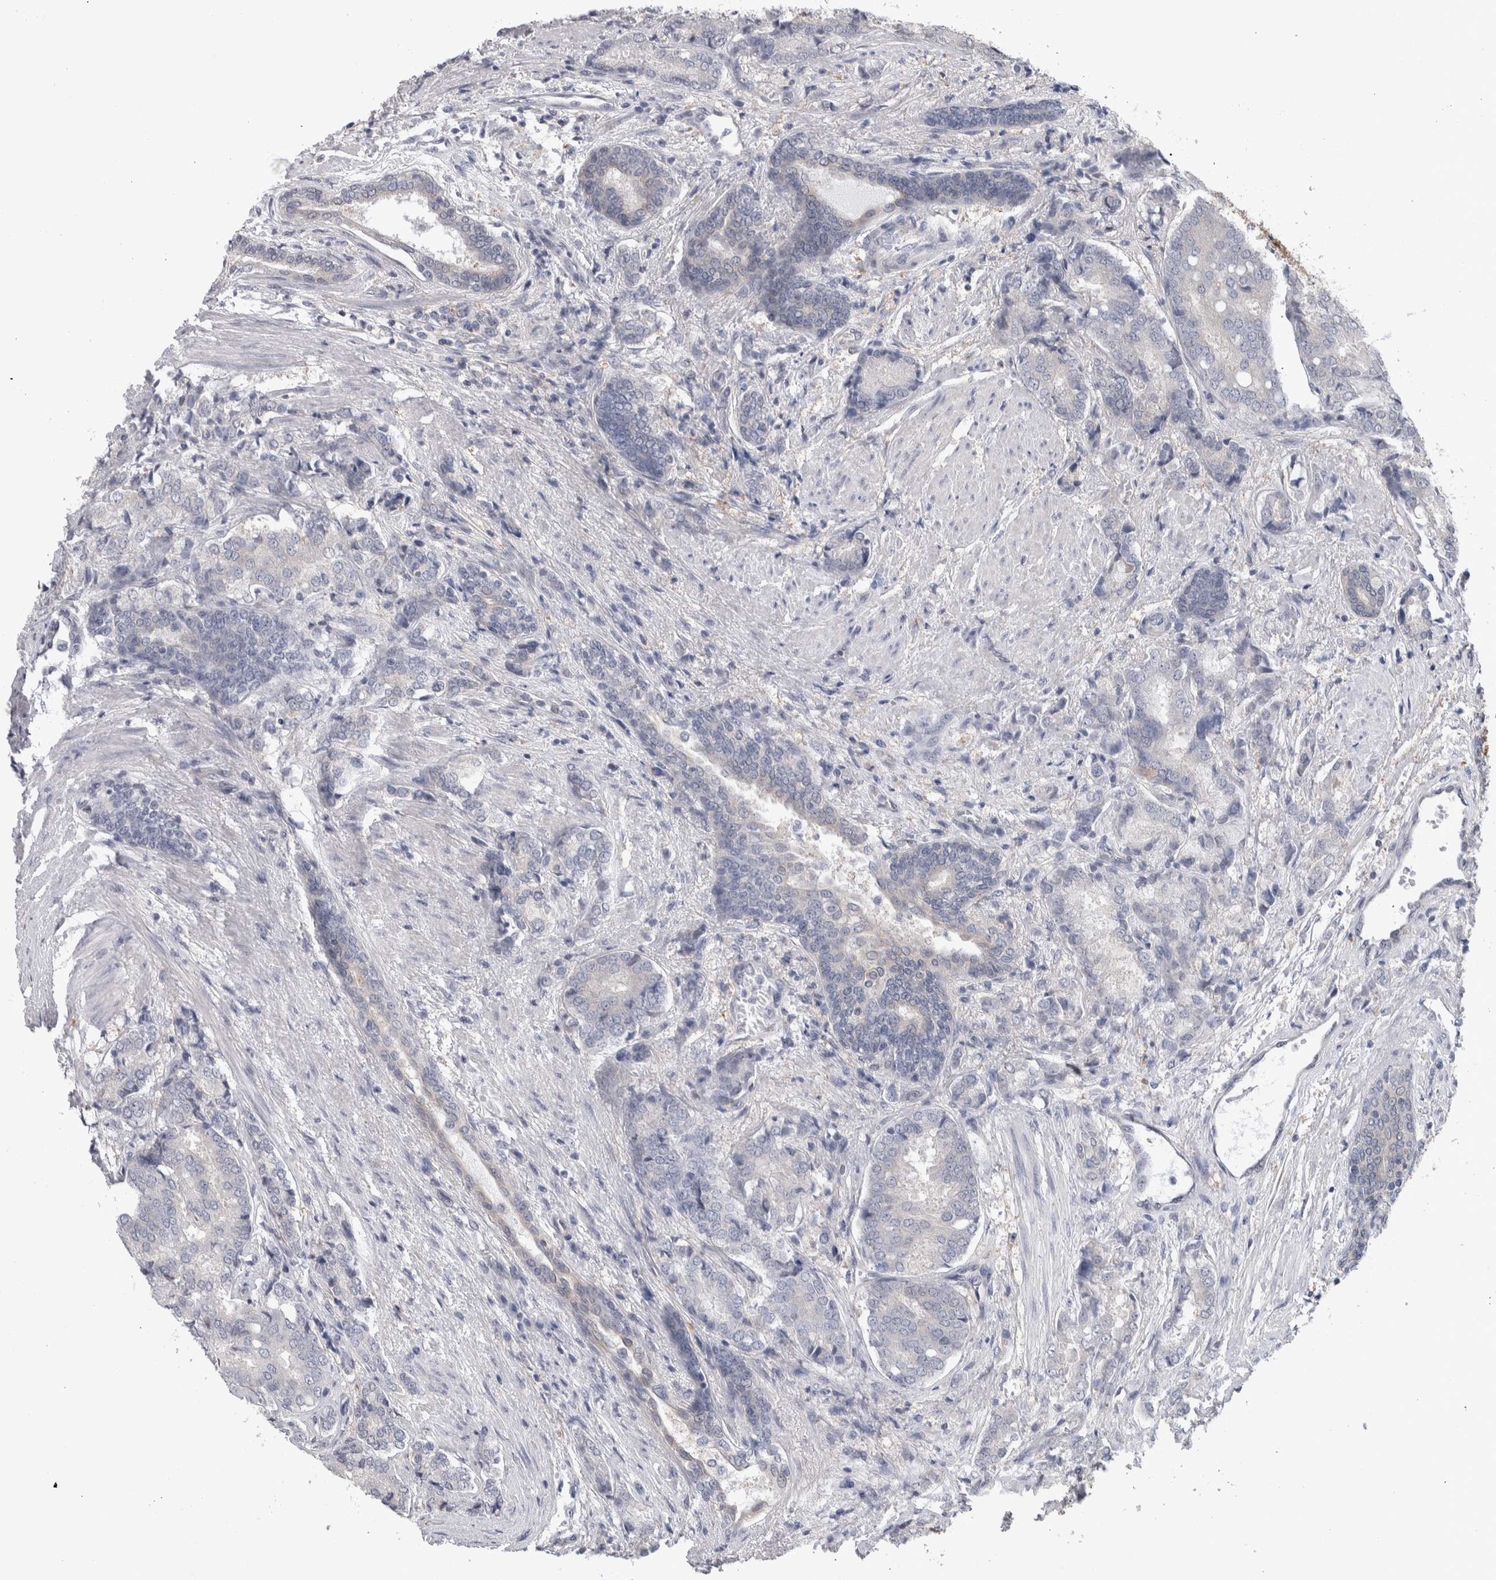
{"staining": {"intensity": "negative", "quantity": "none", "location": "none"}, "tissue": "prostate cancer", "cell_type": "Tumor cells", "image_type": "cancer", "snomed": [{"axis": "morphology", "description": "Adenocarcinoma, High grade"}, {"axis": "topography", "description": "Prostate"}], "caption": "DAB immunohistochemical staining of prostate cancer (high-grade adenocarcinoma) reveals no significant positivity in tumor cells.", "gene": "TAX1BP1", "patient": {"sex": "male", "age": 50}}